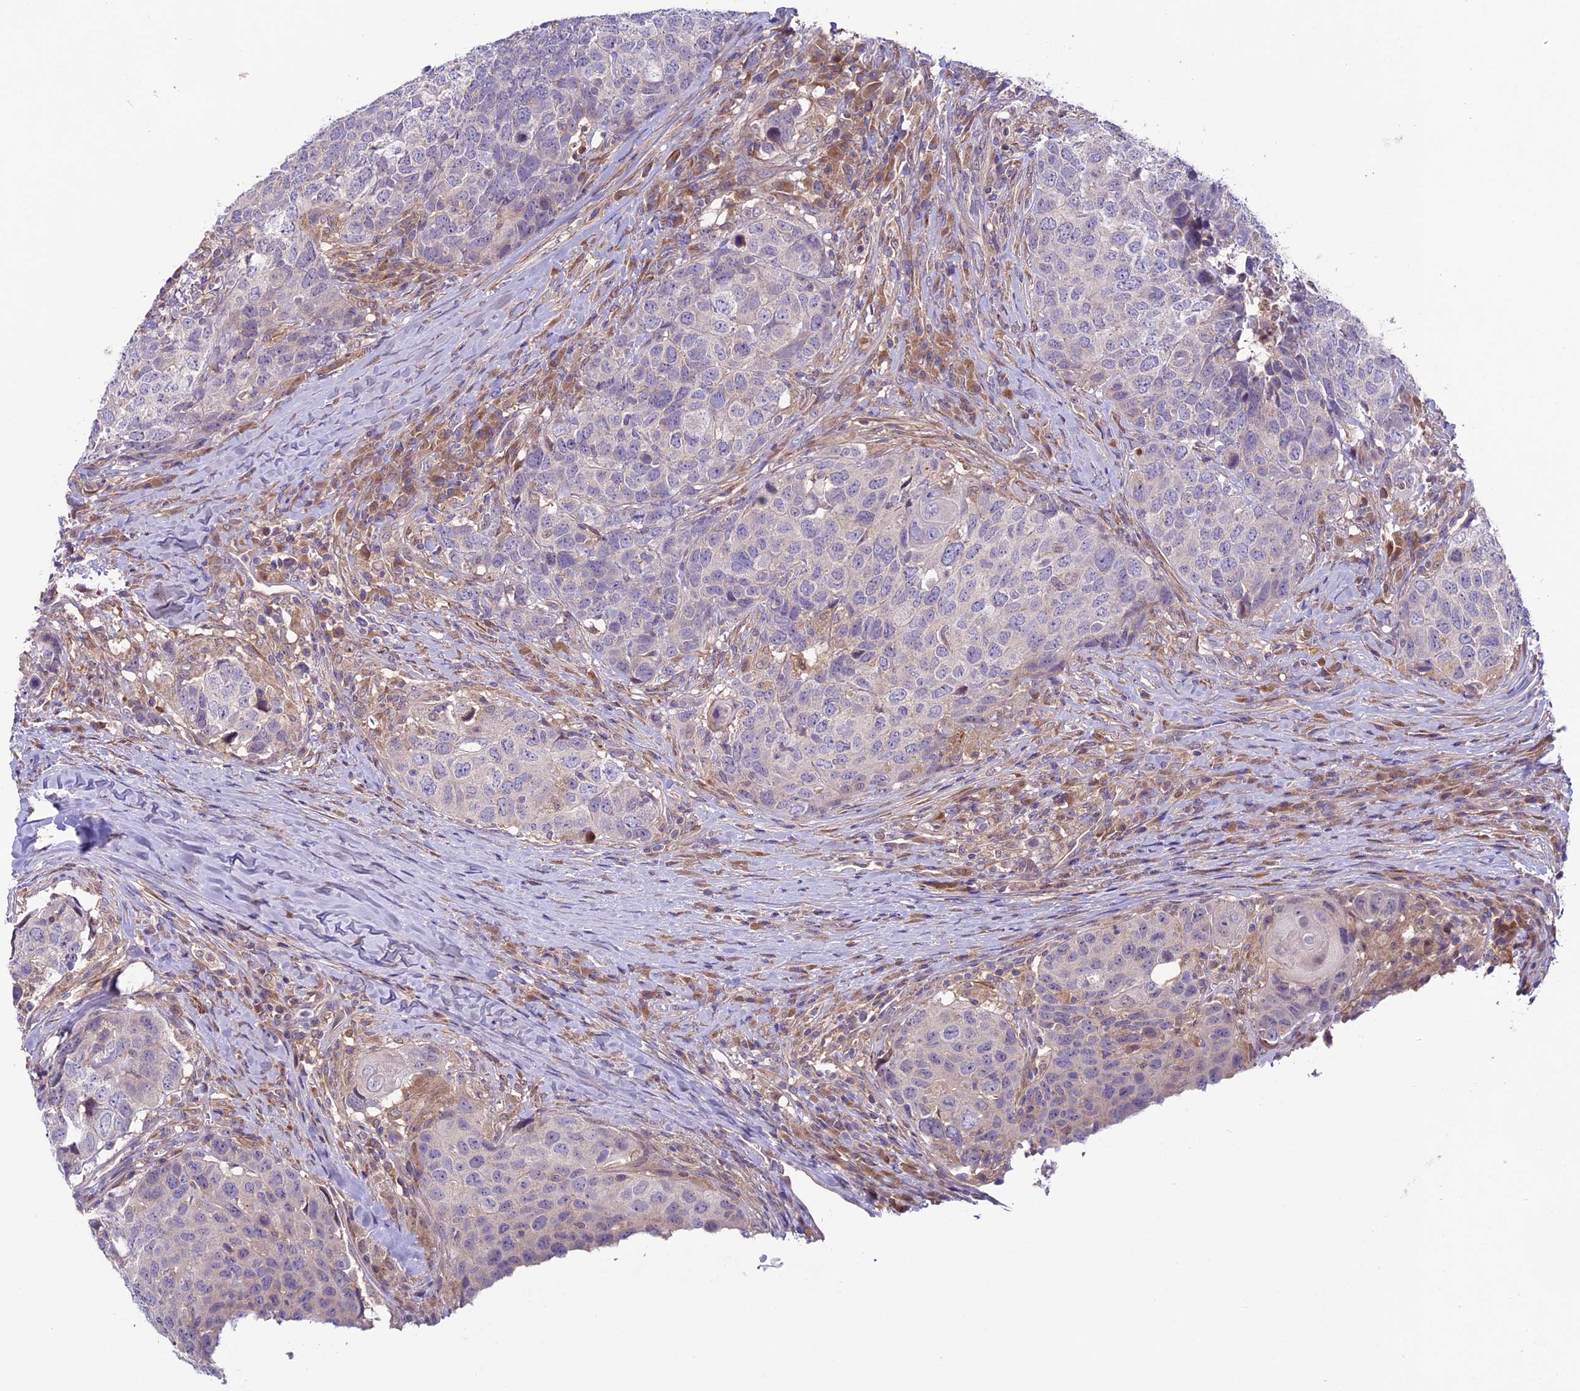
{"staining": {"intensity": "negative", "quantity": "none", "location": "none"}, "tissue": "head and neck cancer", "cell_type": "Tumor cells", "image_type": "cancer", "snomed": [{"axis": "morphology", "description": "Squamous cell carcinoma, NOS"}, {"axis": "topography", "description": "Head-Neck"}], "caption": "Image shows no significant protein positivity in tumor cells of head and neck cancer (squamous cell carcinoma). (Immunohistochemistry (ihc), brightfield microscopy, high magnification).", "gene": "COG8", "patient": {"sex": "male", "age": 66}}